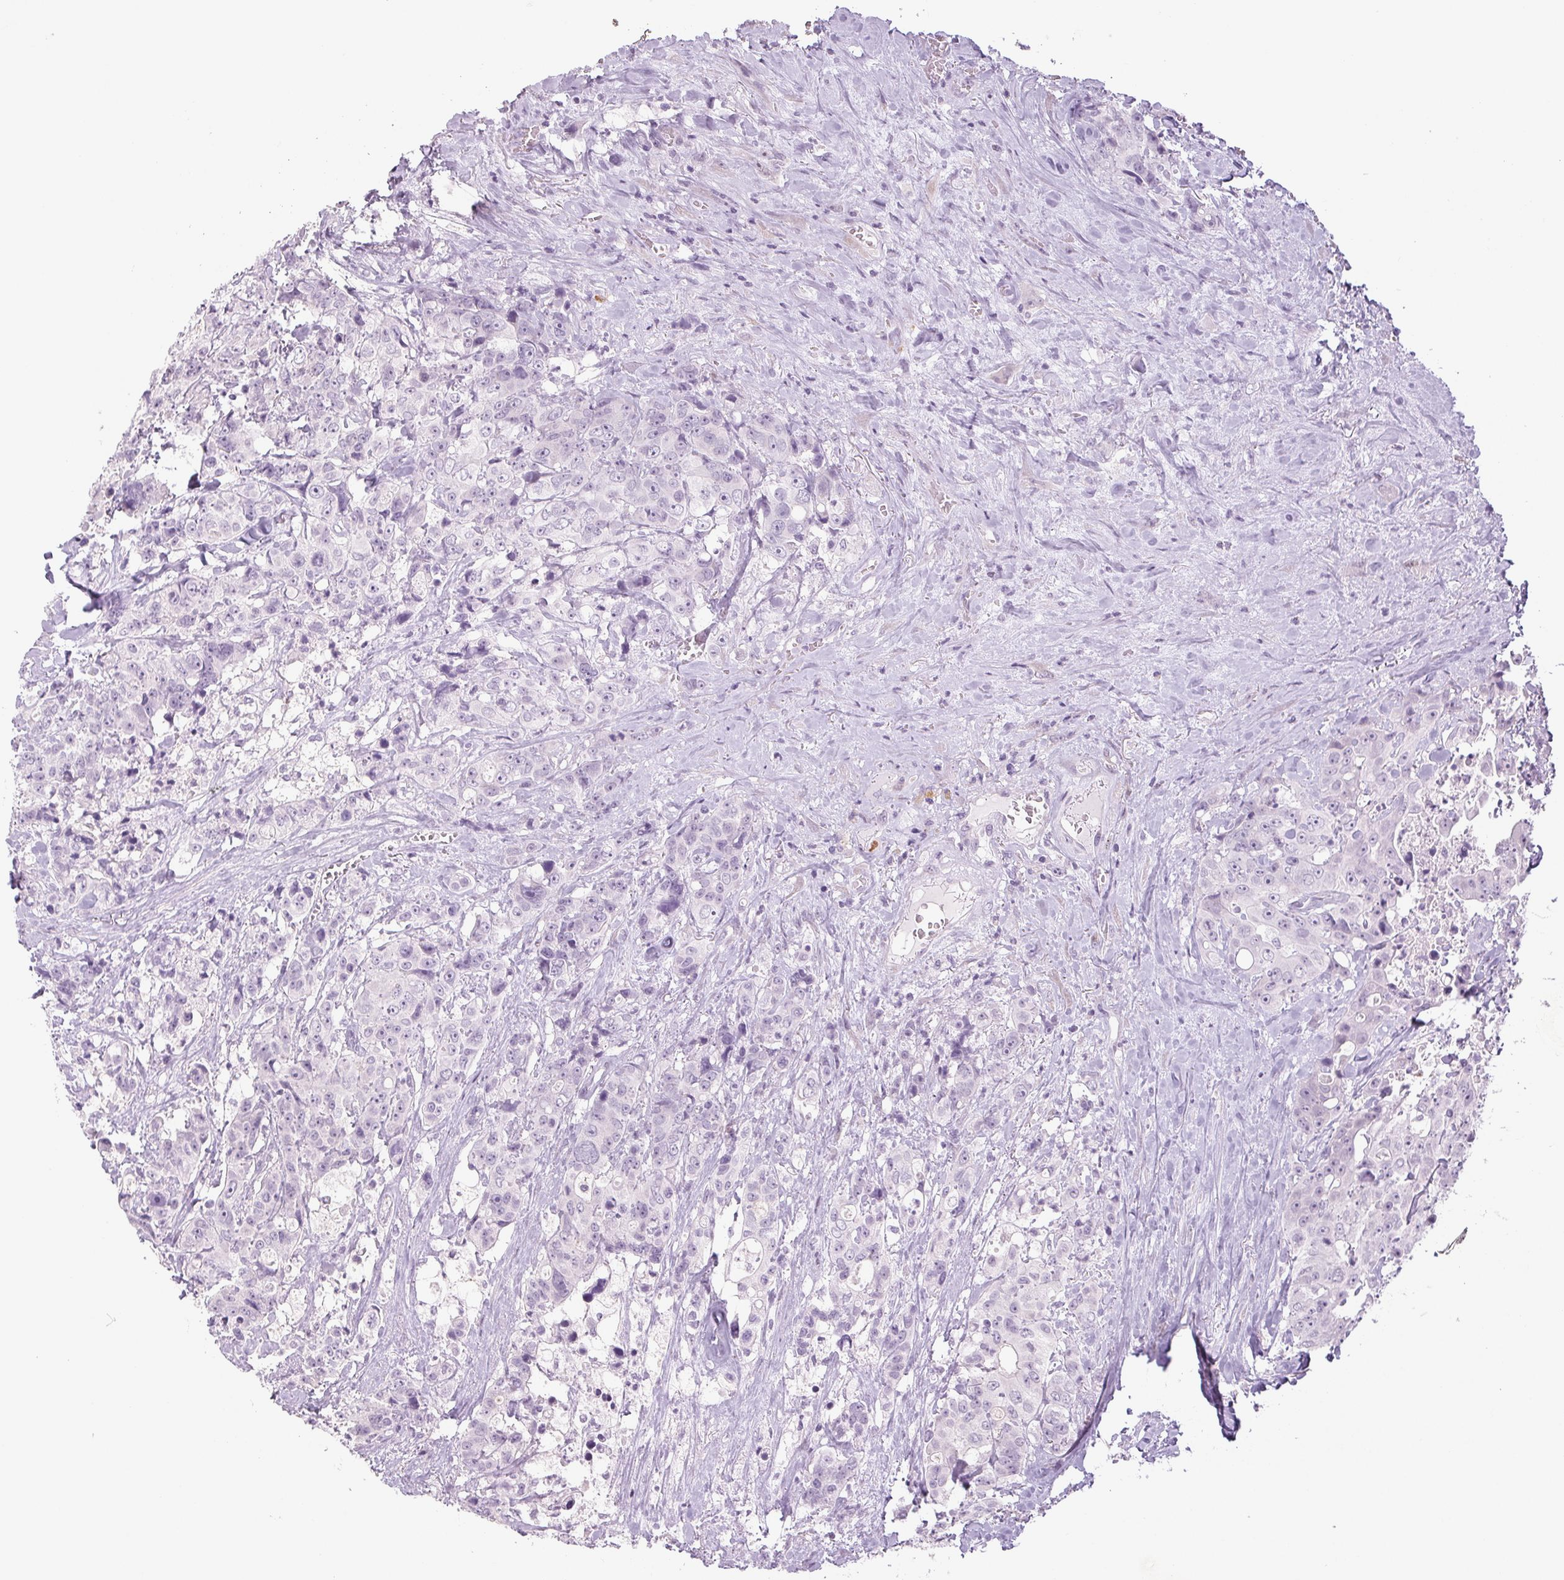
{"staining": {"intensity": "negative", "quantity": "none", "location": "none"}, "tissue": "colorectal cancer", "cell_type": "Tumor cells", "image_type": "cancer", "snomed": [{"axis": "morphology", "description": "Adenocarcinoma, NOS"}, {"axis": "topography", "description": "Rectum"}], "caption": "This is a photomicrograph of immunohistochemistry staining of colorectal adenocarcinoma, which shows no positivity in tumor cells. (DAB (3,3'-diaminobenzidine) immunohistochemistry visualized using brightfield microscopy, high magnification).", "gene": "DNAJC6", "patient": {"sex": "female", "age": 62}}